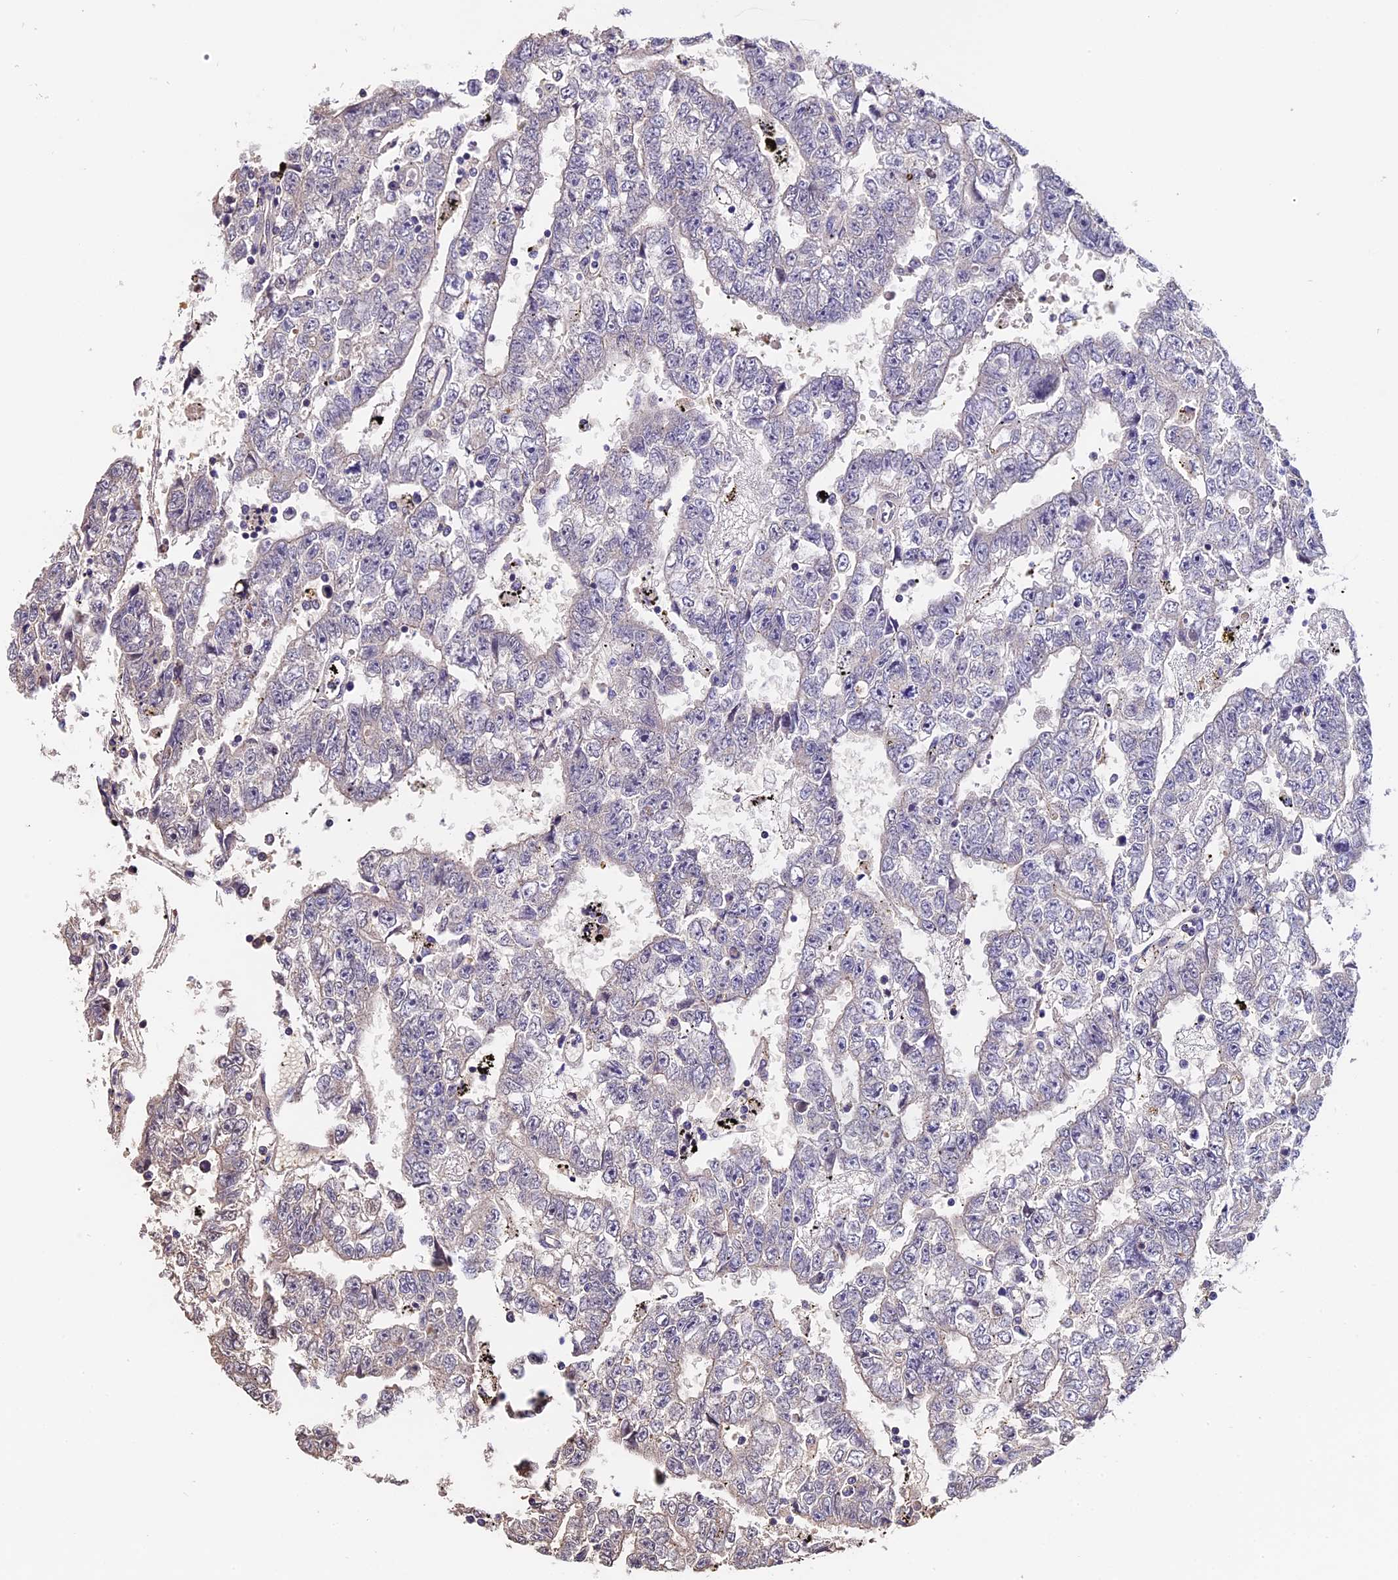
{"staining": {"intensity": "negative", "quantity": "none", "location": "none"}, "tissue": "testis cancer", "cell_type": "Tumor cells", "image_type": "cancer", "snomed": [{"axis": "morphology", "description": "Carcinoma, Embryonal, NOS"}, {"axis": "topography", "description": "Testis"}], "caption": "Immunohistochemistry histopathology image of testis embryonal carcinoma stained for a protein (brown), which displays no staining in tumor cells.", "gene": "TRMT1", "patient": {"sex": "male", "age": 25}}